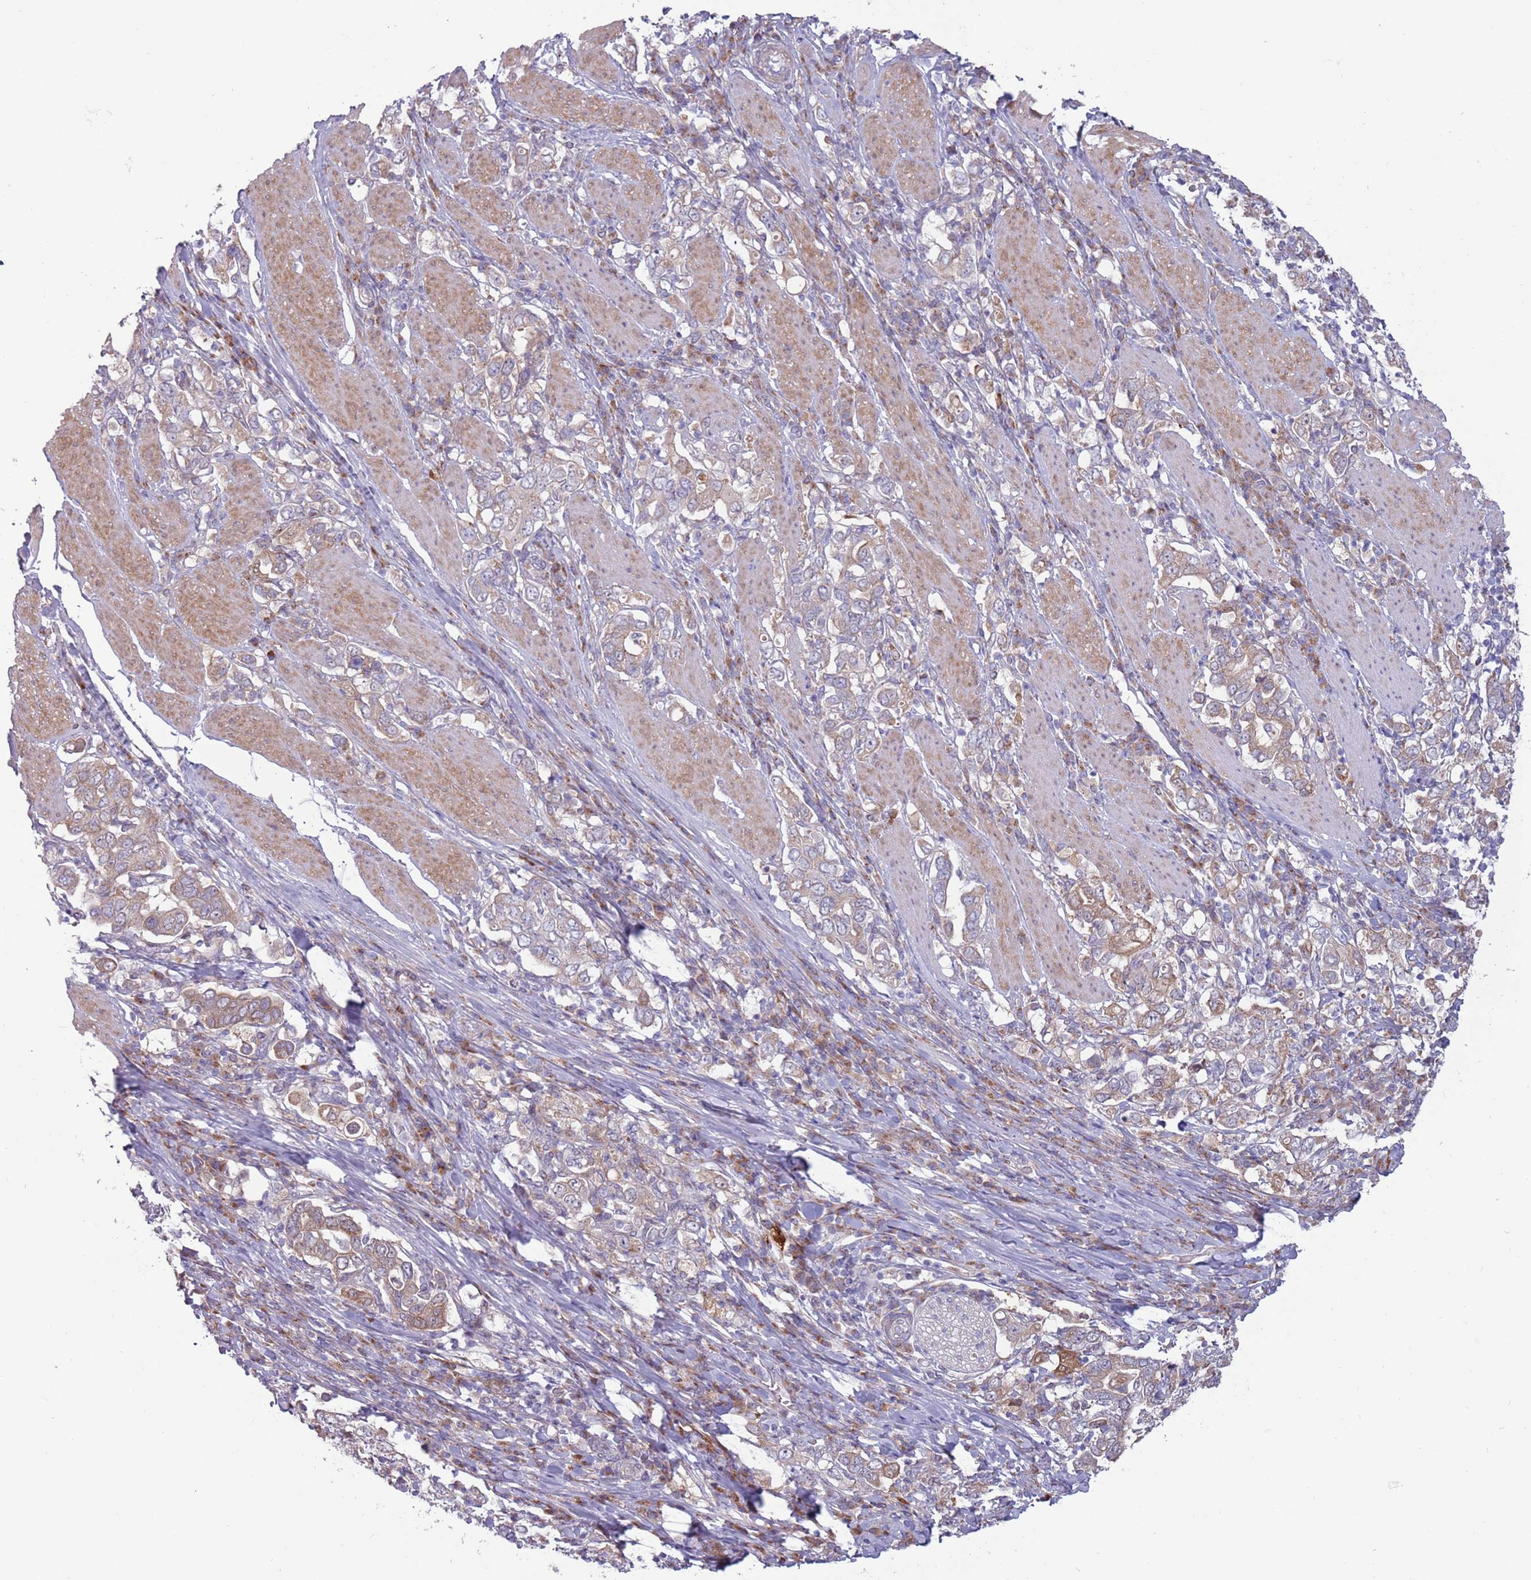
{"staining": {"intensity": "weak", "quantity": "25%-75%", "location": "cytoplasmic/membranous"}, "tissue": "stomach cancer", "cell_type": "Tumor cells", "image_type": "cancer", "snomed": [{"axis": "morphology", "description": "Adenocarcinoma, NOS"}, {"axis": "topography", "description": "Stomach, upper"}], "caption": "Brown immunohistochemical staining in stomach adenocarcinoma exhibits weak cytoplasmic/membranous positivity in about 25%-75% of tumor cells.", "gene": "CCDC150", "patient": {"sex": "male", "age": 62}}